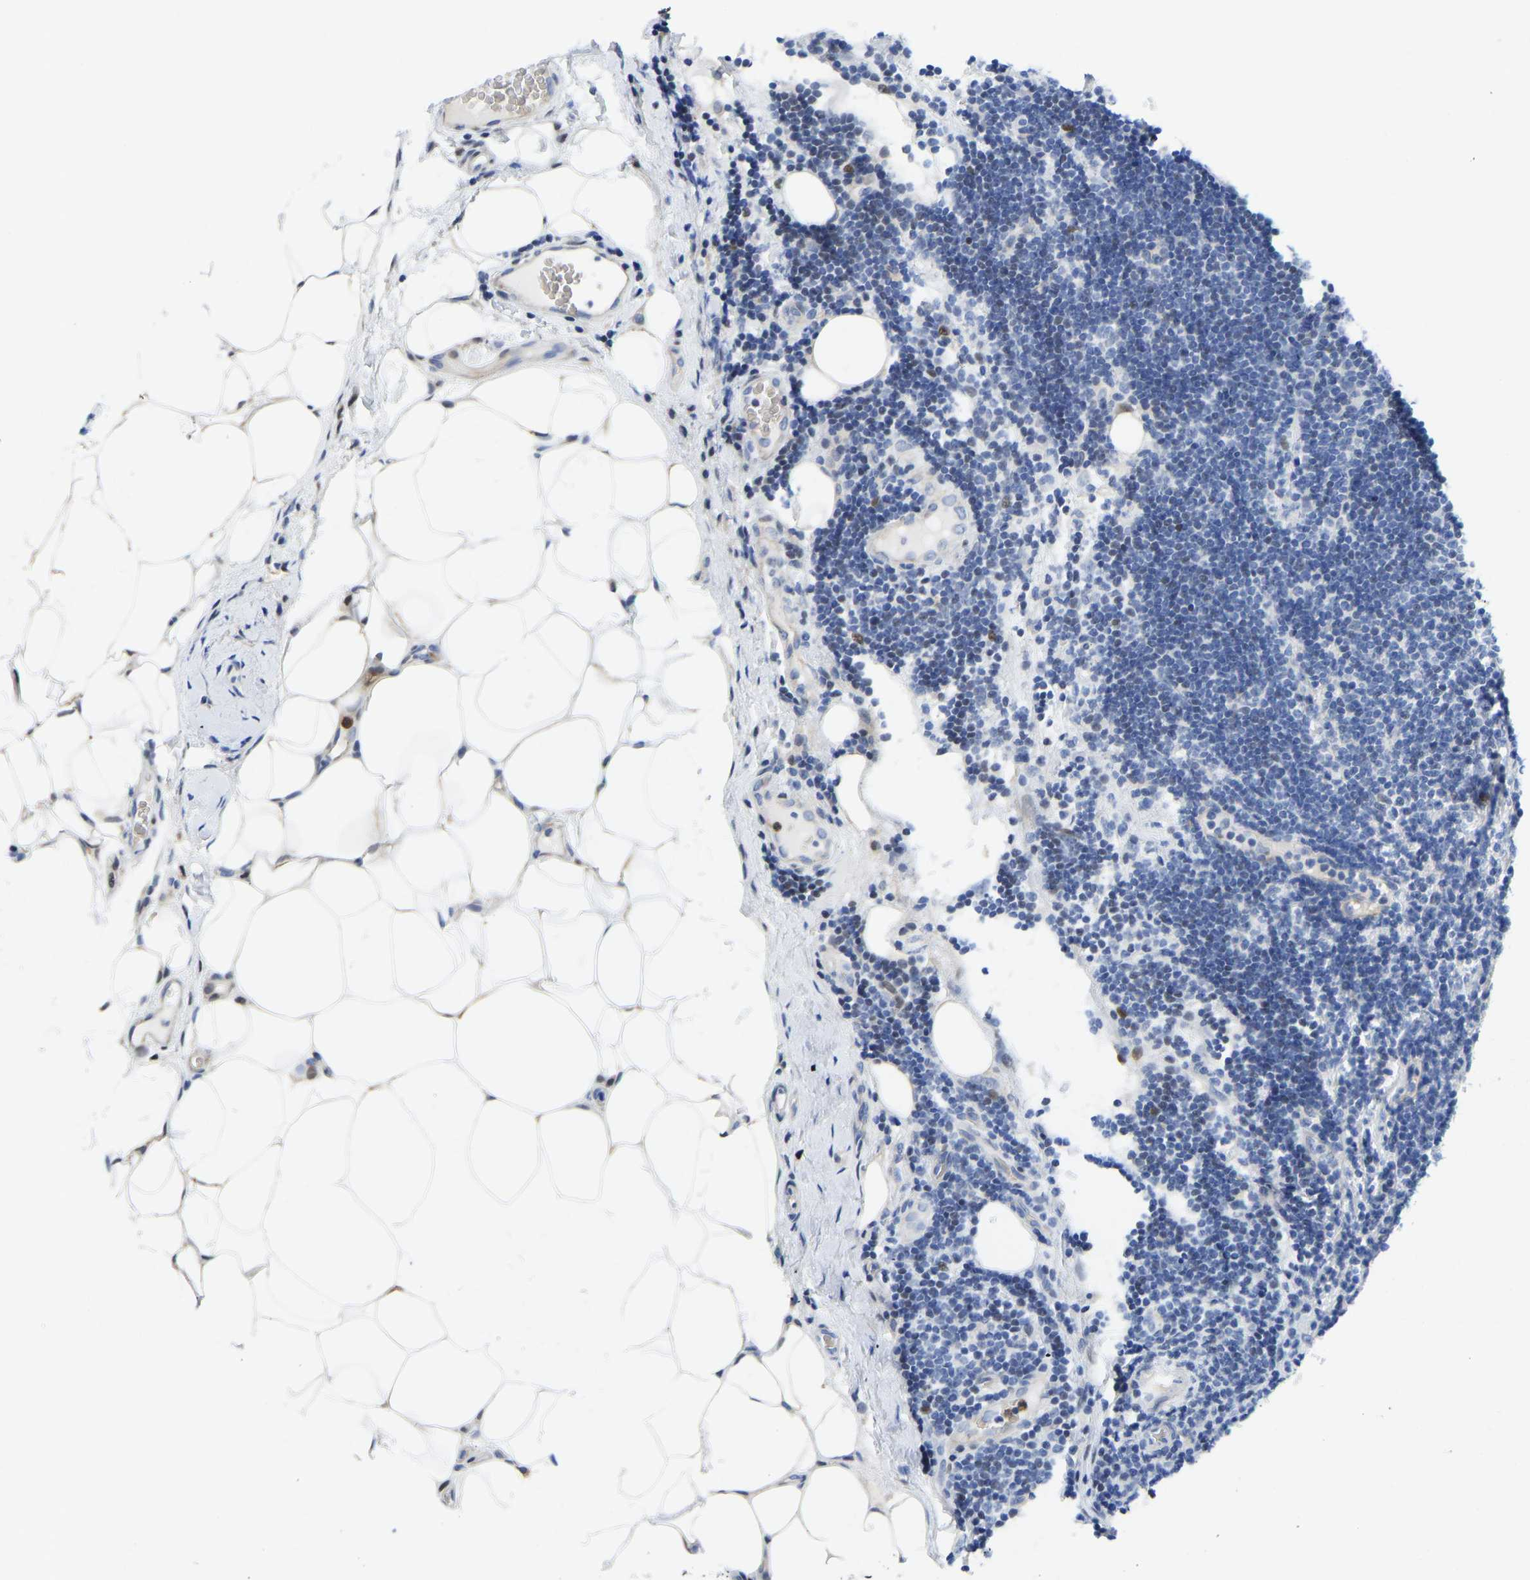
{"staining": {"intensity": "negative", "quantity": "none", "location": "none"}, "tissue": "lymphoma", "cell_type": "Tumor cells", "image_type": "cancer", "snomed": [{"axis": "morphology", "description": "Malignant lymphoma, non-Hodgkin's type, Low grade"}, {"axis": "topography", "description": "Lymph node"}], "caption": "Lymphoma was stained to show a protein in brown. There is no significant staining in tumor cells.", "gene": "HDAC5", "patient": {"sex": "male", "age": 83}}